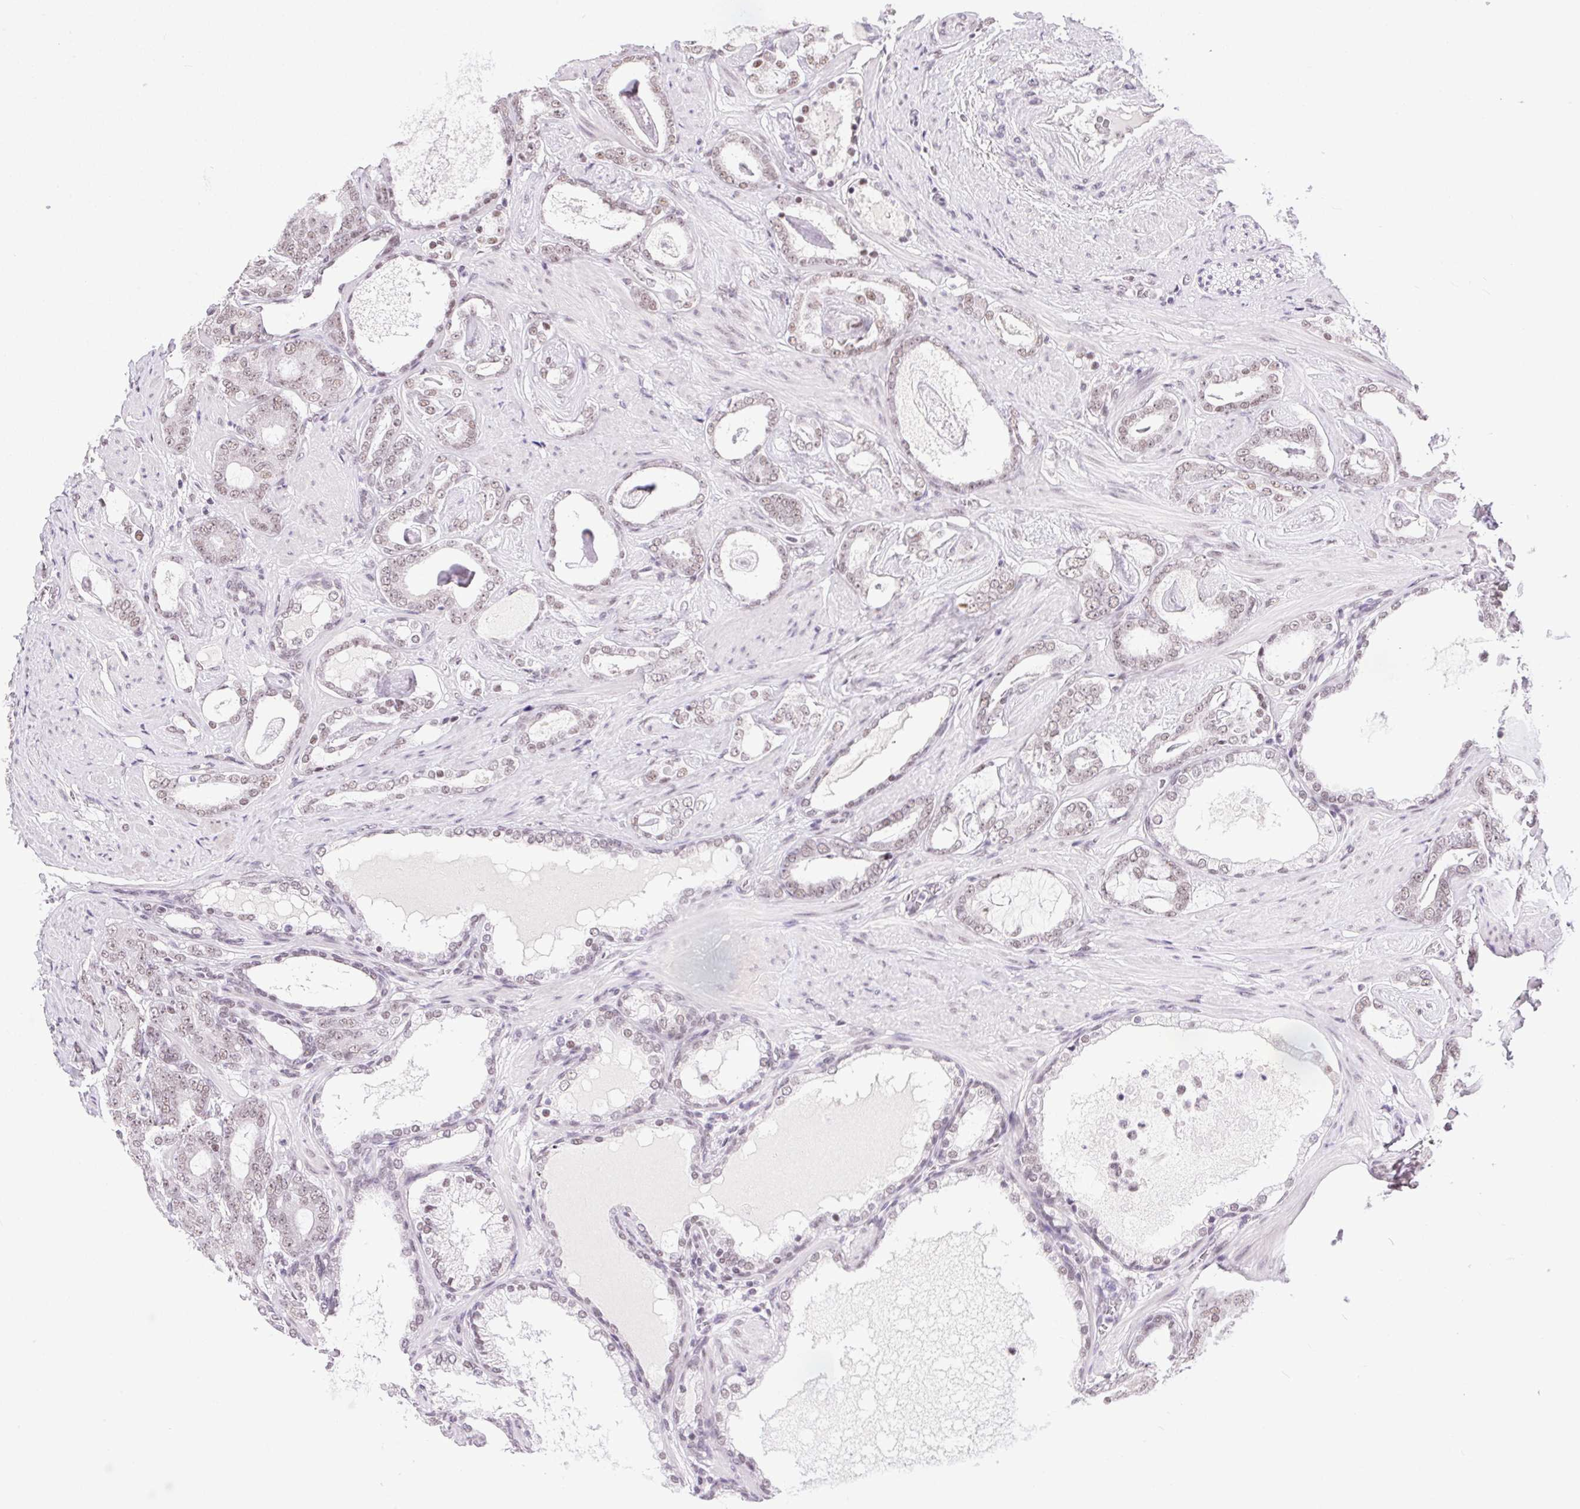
{"staining": {"intensity": "weak", "quantity": "25%-75%", "location": "nuclear"}, "tissue": "prostate cancer", "cell_type": "Tumor cells", "image_type": "cancer", "snomed": [{"axis": "morphology", "description": "Adenocarcinoma, High grade"}, {"axis": "topography", "description": "Prostate"}], "caption": "An IHC photomicrograph of neoplastic tissue is shown. Protein staining in brown labels weak nuclear positivity in high-grade adenocarcinoma (prostate) within tumor cells. Immunohistochemistry stains the protein in brown and the nuclei are stained blue.", "gene": "TRA2B", "patient": {"sex": "male", "age": 63}}